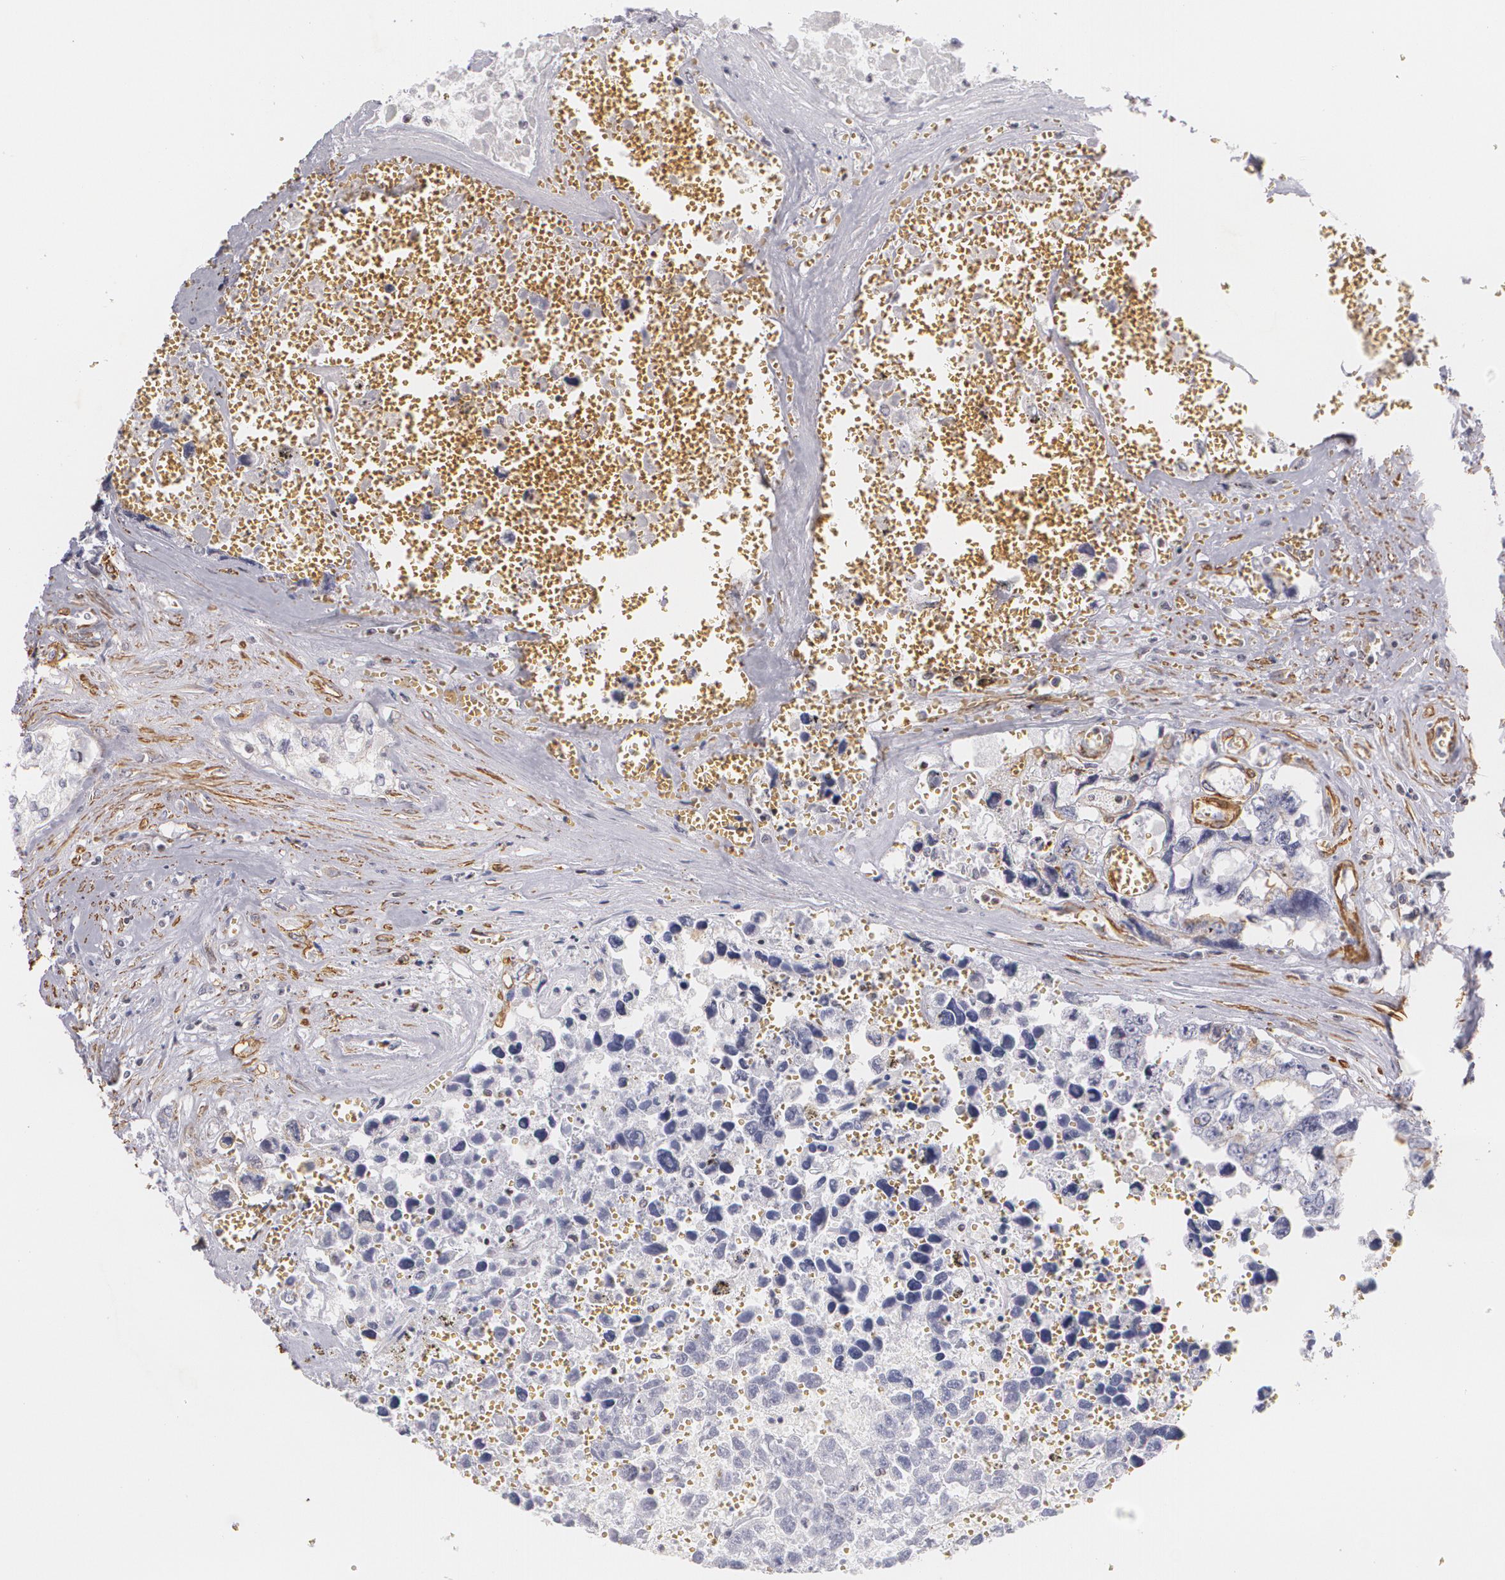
{"staining": {"intensity": "negative", "quantity": "none", "location": "none"}, "tissue": "testis cancer", "cell_type": "Tumor cells", "image_type": "cancer", "snomed": [{"axis": "morphology", "description": "Carcinoma, Embryonal, NOS"}, {"axis": "topography", "description": "Testis"}], "caption": "Tumor cells show no significant positivity in embryonal carcinoma (testis).", "gene": "VAMP1", "patient": {"sex": "male", "age": 31}}